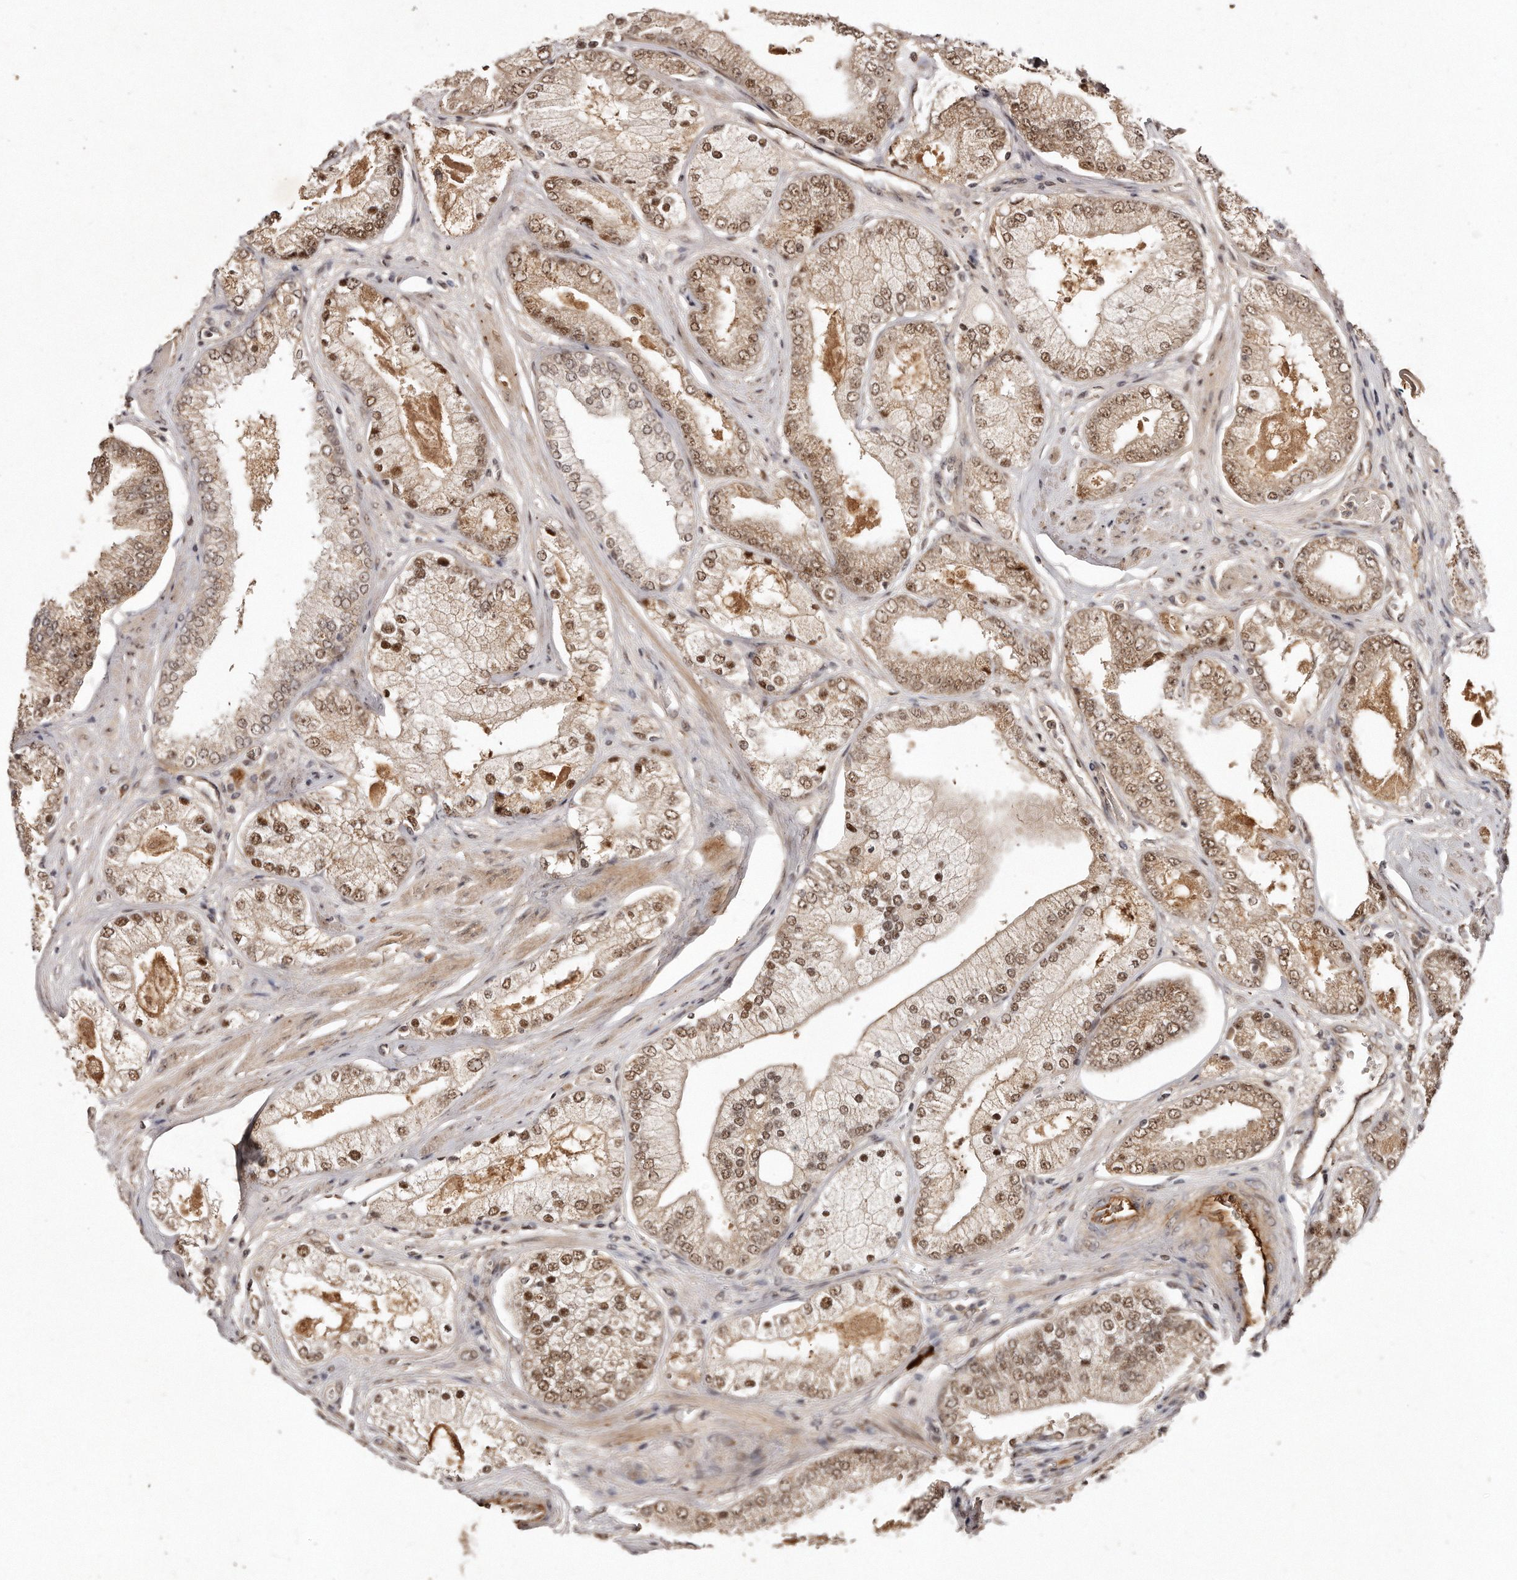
{"staining": {"intensity": "moderate", "quantity": ">75%", "location": "cytoplasmic/membranous,nuclear"}, "tissue": "prostate cancer", "cell_type": "Tumor cells", "image_type": "cancer", "snomed": [{"axis": "morphology", "description": "Adenocarcinoma, High grade"}, {"axis": "topography", "description": "Prostate"}], "caption": "Immunohistochemical staining of human adenocarcinoma (high-grade) (prostate) exhibits moderate cytoplasmic/membranous and nuclear protein positivity in approximately >75% of tumor cells.", "gene": "SOX4", "patient": {"sex": "male", "age": 58}}